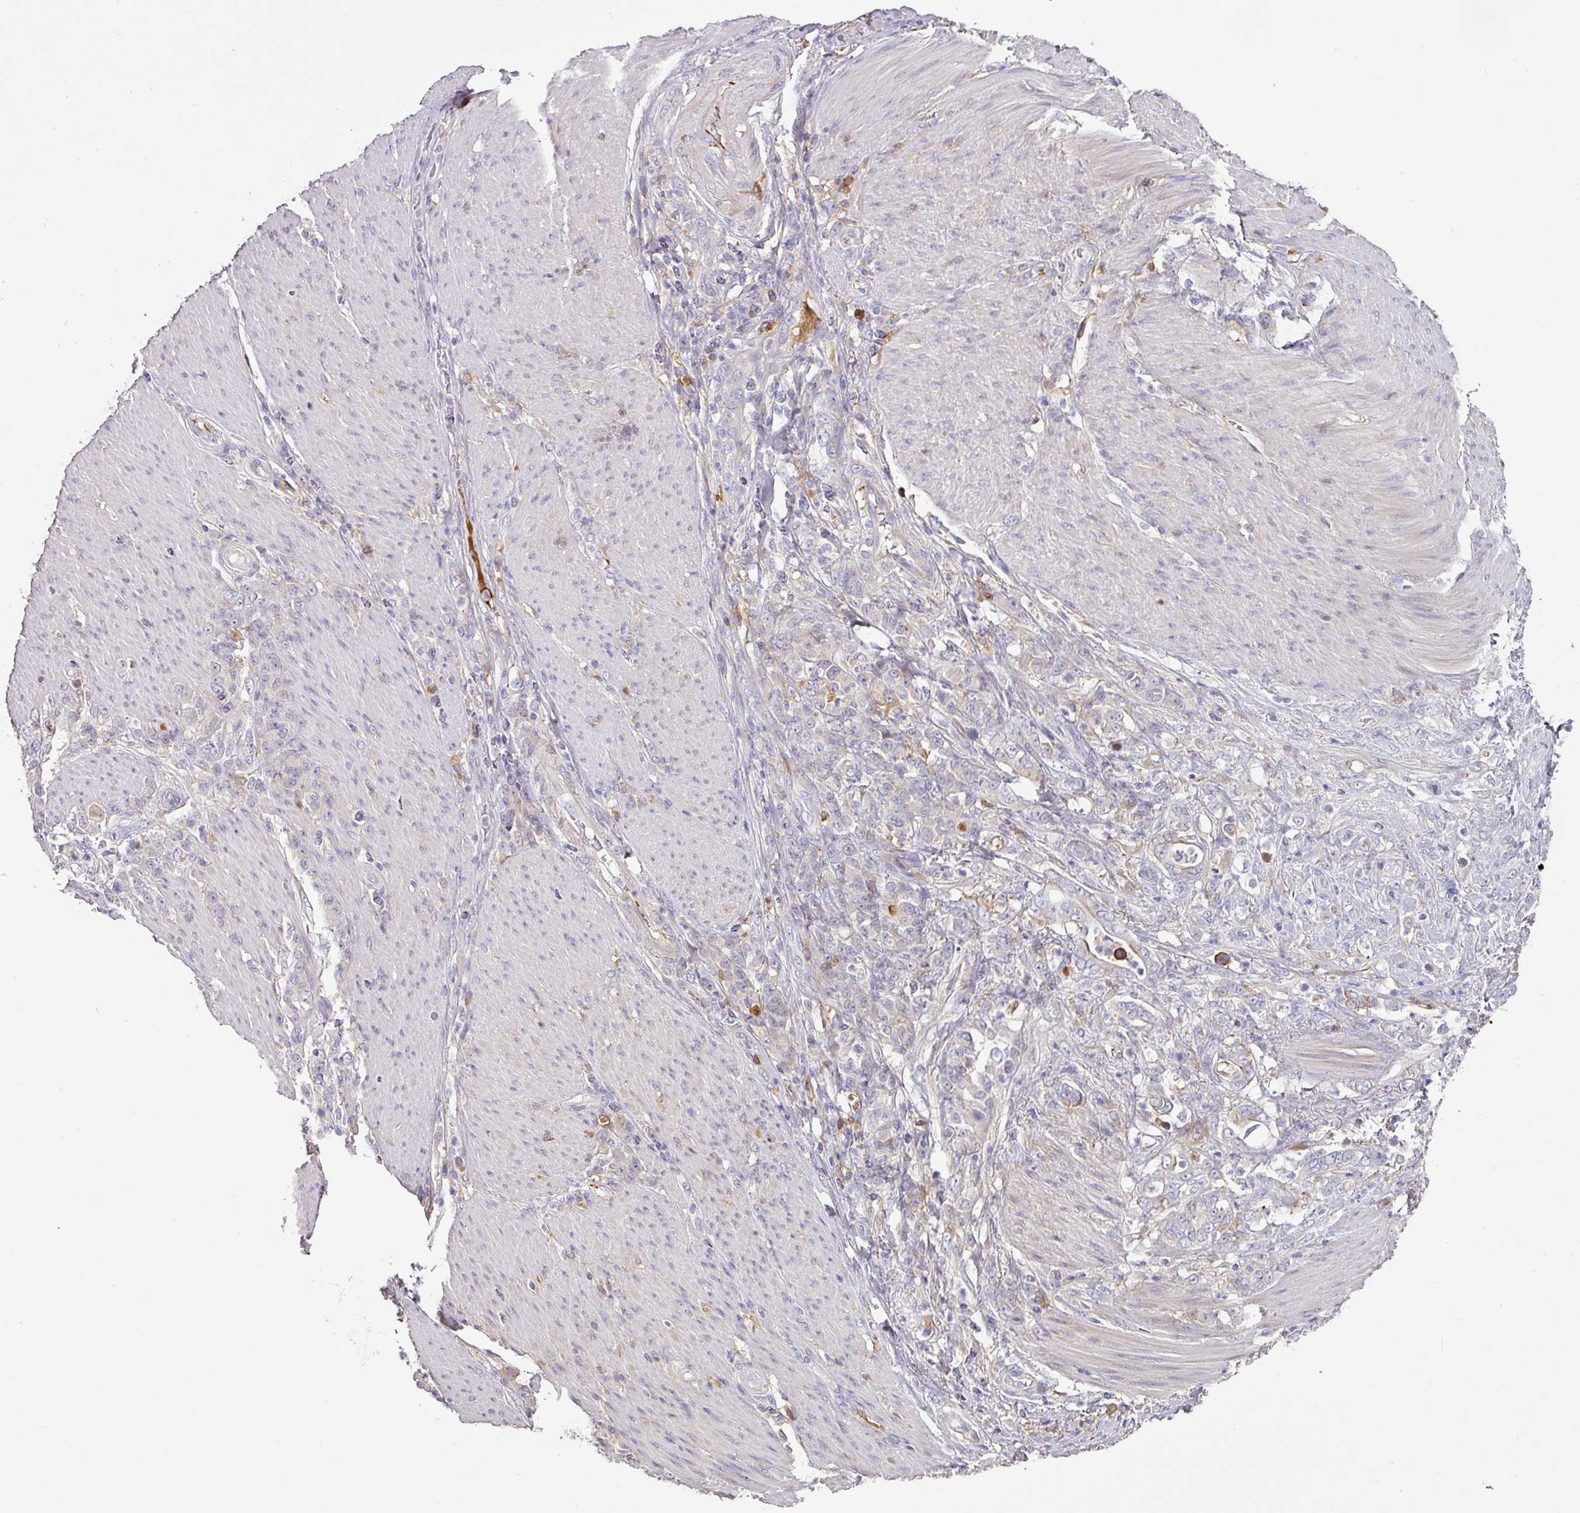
{"staining": {"intensity": "negative", "quantity": "none", "location": "none"}, "tissue": "stomach cancer", "cell_type": "Tumor cells", "image_type": "cancer", "snomed": [{"axis": "morphology", "description": "Adenocarcinoma, NOS"}, {"axis": "topography", "description": "Stomach"}], "caption": "An image of stomach adenocarcinoma stained for a protein reveals no brown staining in tumor cells.", "gene": "CCZ1", "patient": {"sex": "female", "age": 79}}